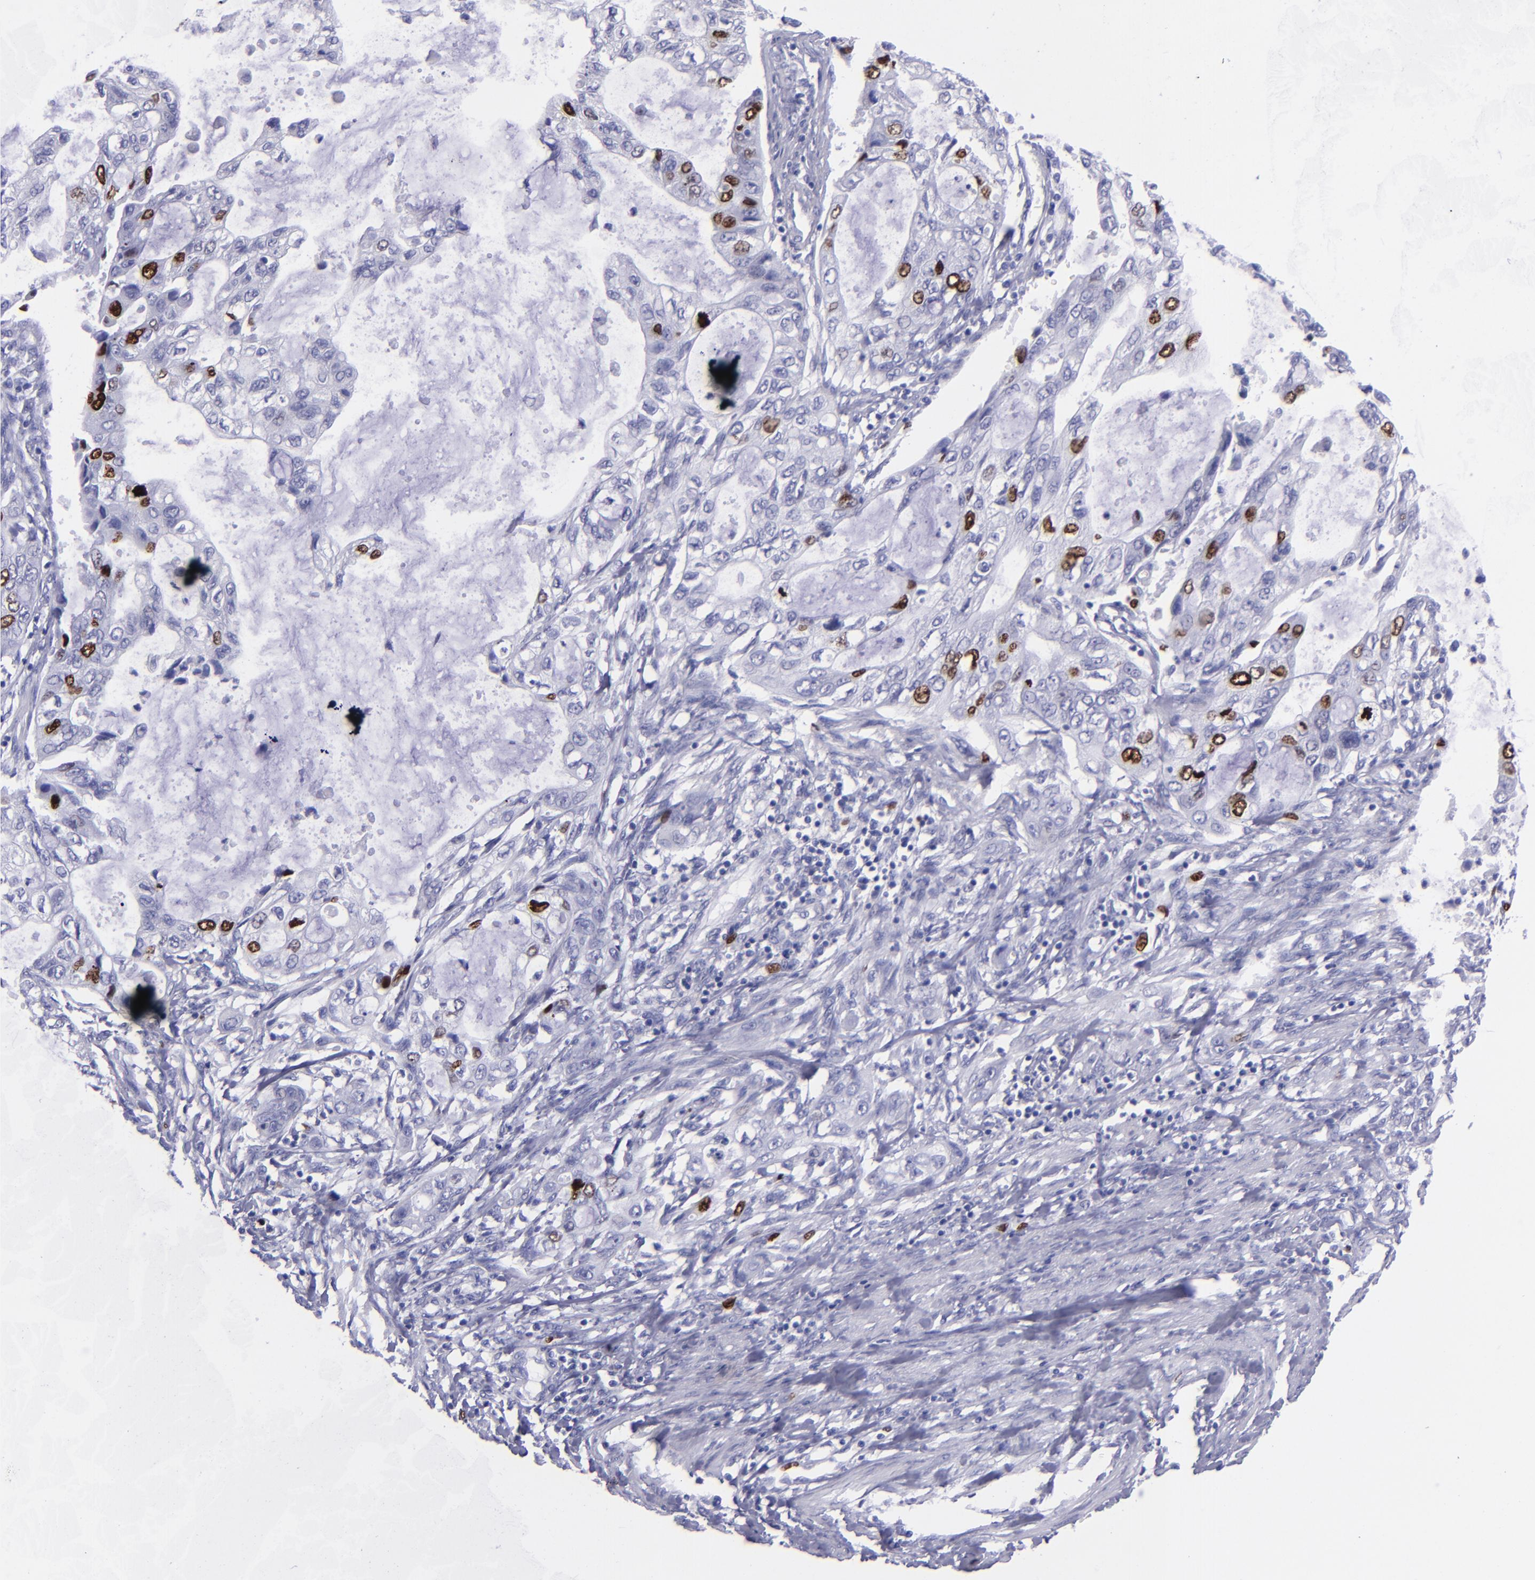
{"staining": {"intensity": "strong", "quantity": "<25%", "location": "nuclear"}, "tissue": "stomach cancer", "cell_type": "Tumor cells", "image_type": "cancer", "snomed": [{"axis": "morphology", "description": "Adenocarcinoma, NOS"}, {"axis": "topography", "description": "Stomach, upper"}], "caption": "Immunohistochemical staining of adenocarcinoma (stomach) exhibits medium levels of strong nuclear expression in about <25% of tumor cells. Ihc stains the protein of interest in brown and the nuclei are stained blue.", "gene": "TOP2A", "patient": {"sex": "female", "age": 52}}